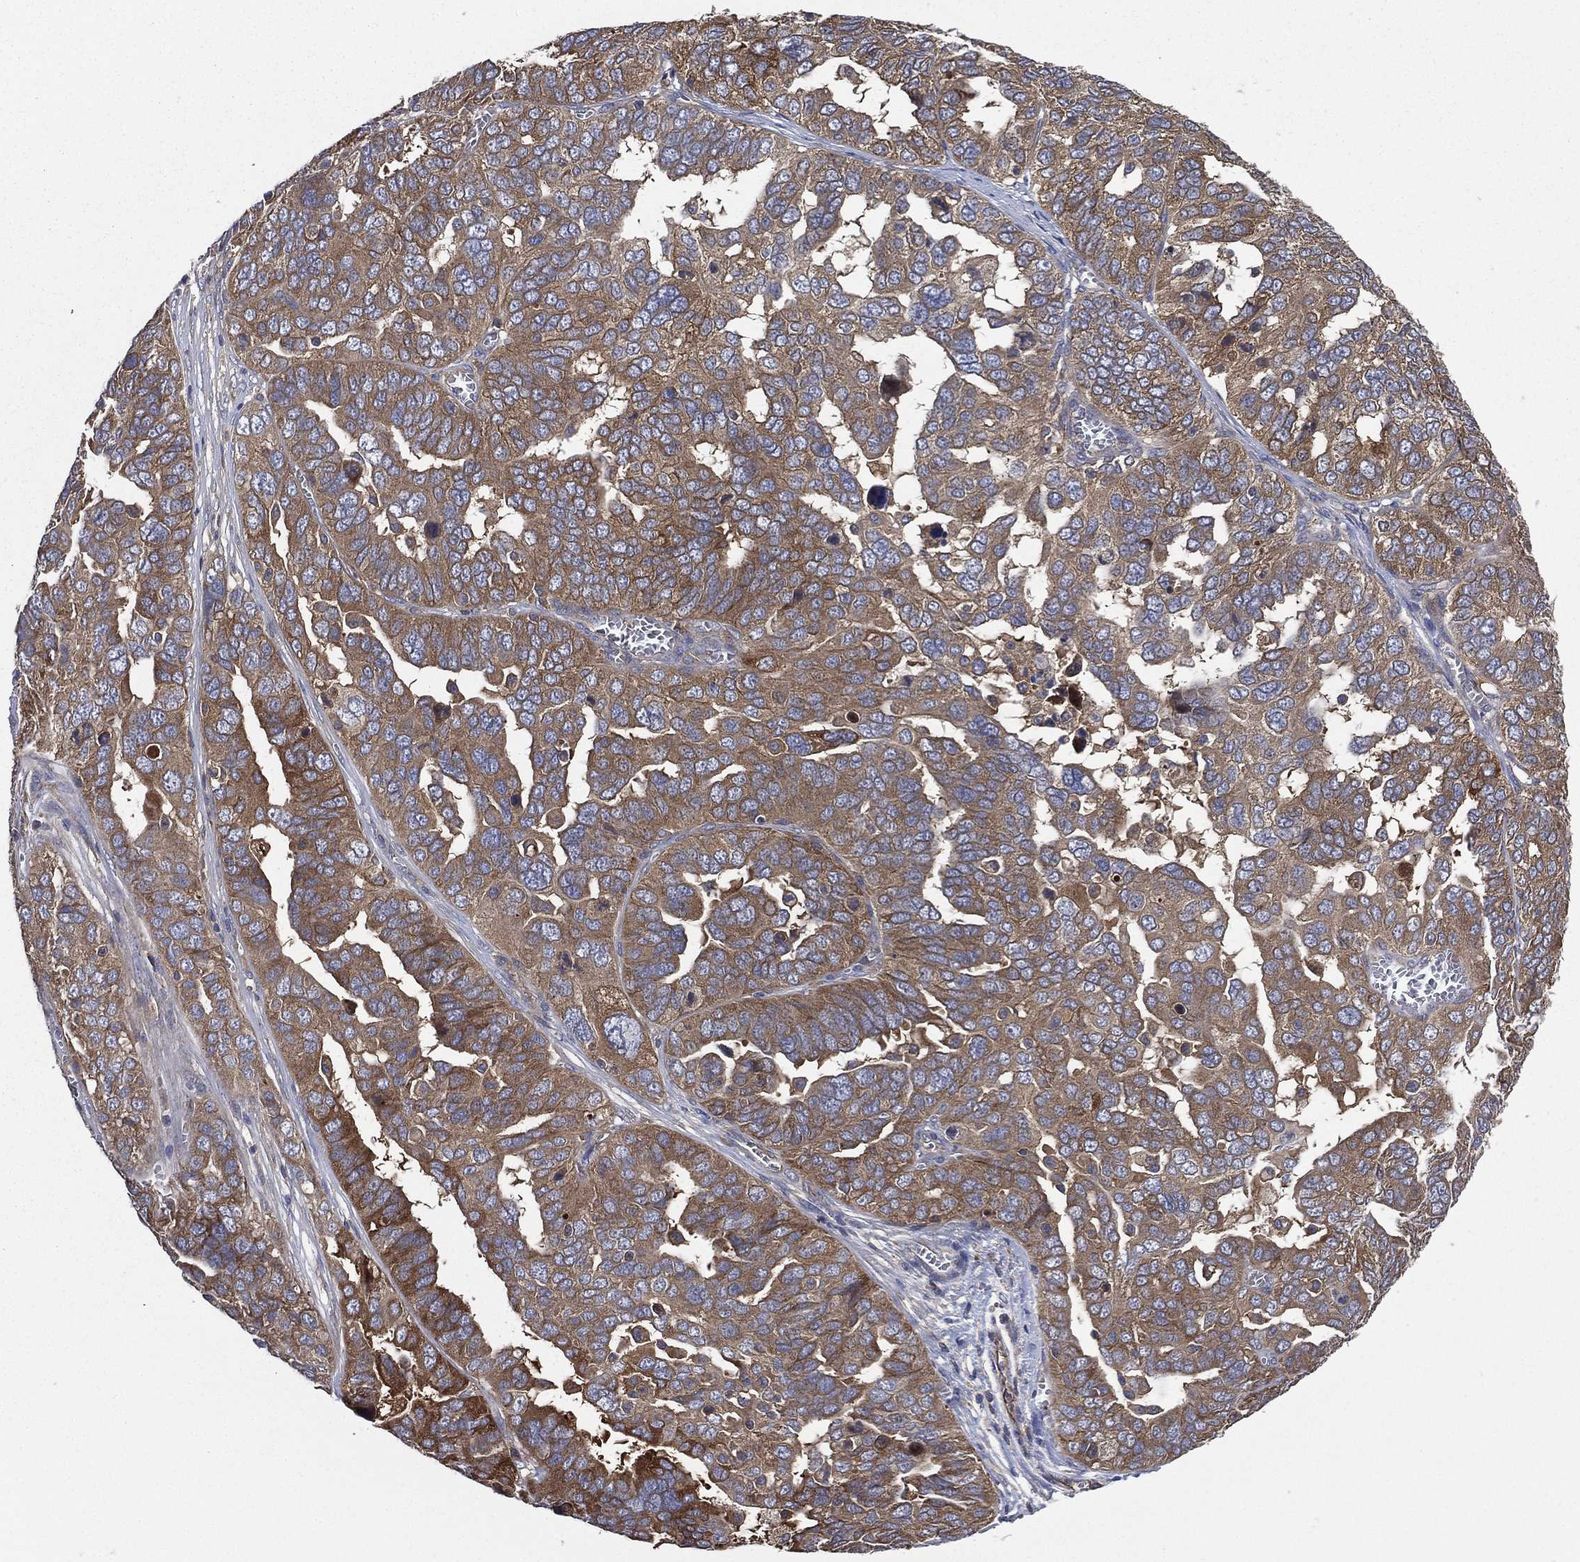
{"staining": {"intensity": "moderate", "quantity": ">75%", "location": "cytoplasmic/membranous"}, "tissue": "ovarian cancer", "cell_type": "Tumor cells", "image_type": "cancer", "snomed": [{"axis": "morphology", "description": "Carcinoma, endometroid"}, {"axis": "topography", "description": "Soft tissue"}, {"axis": "topography", "description": "Ovary"}], "caption": "There is medium levels of moderate cytoplasmic/membranous positivity in tumor cells of endometroid carcinoma (ovarian), as demonstrated by immunohistochemical staining (brown color).", "gene": "SMPD3", "patient": {"sex": "female", "age": 52}}